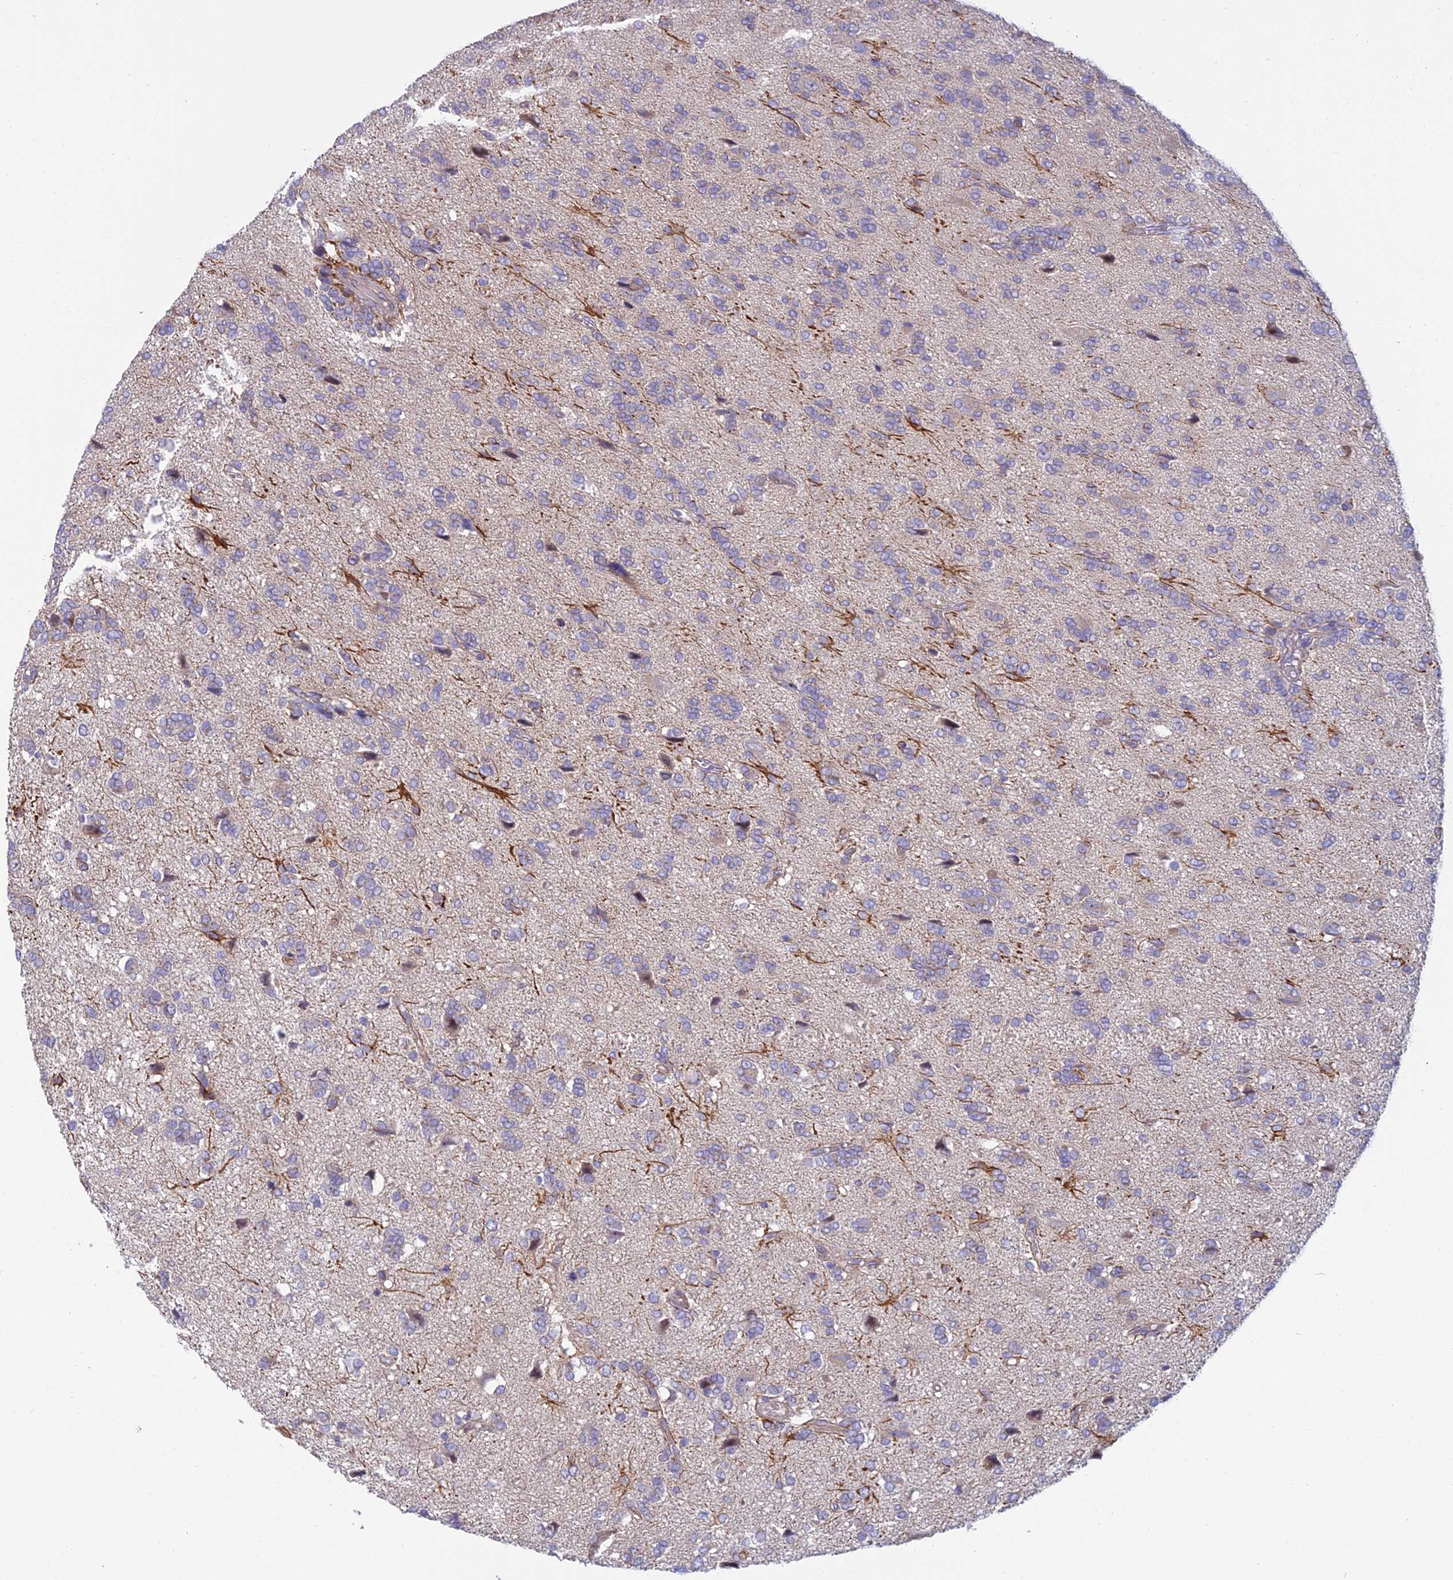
{"staining": {"intensity": "weak", "quantity": "<25%", "location": "cytoplasmic/membranous"}, "tissue": "glioma", "cell_type": "Tumor cells", "image_type": "cancer", "snomed": [{"axis": "morphology", "description": "Glioma, malignant, High grade"}, {"axis": "topography", "description": "Brain"}], "caption": "High-grade glioma (malignant) stained for a protein using immunohistochemistry (IHC) shows no positivity tumor cells.", "gene": "DUS2", "patient": {"sex": "female", "age": 59}}